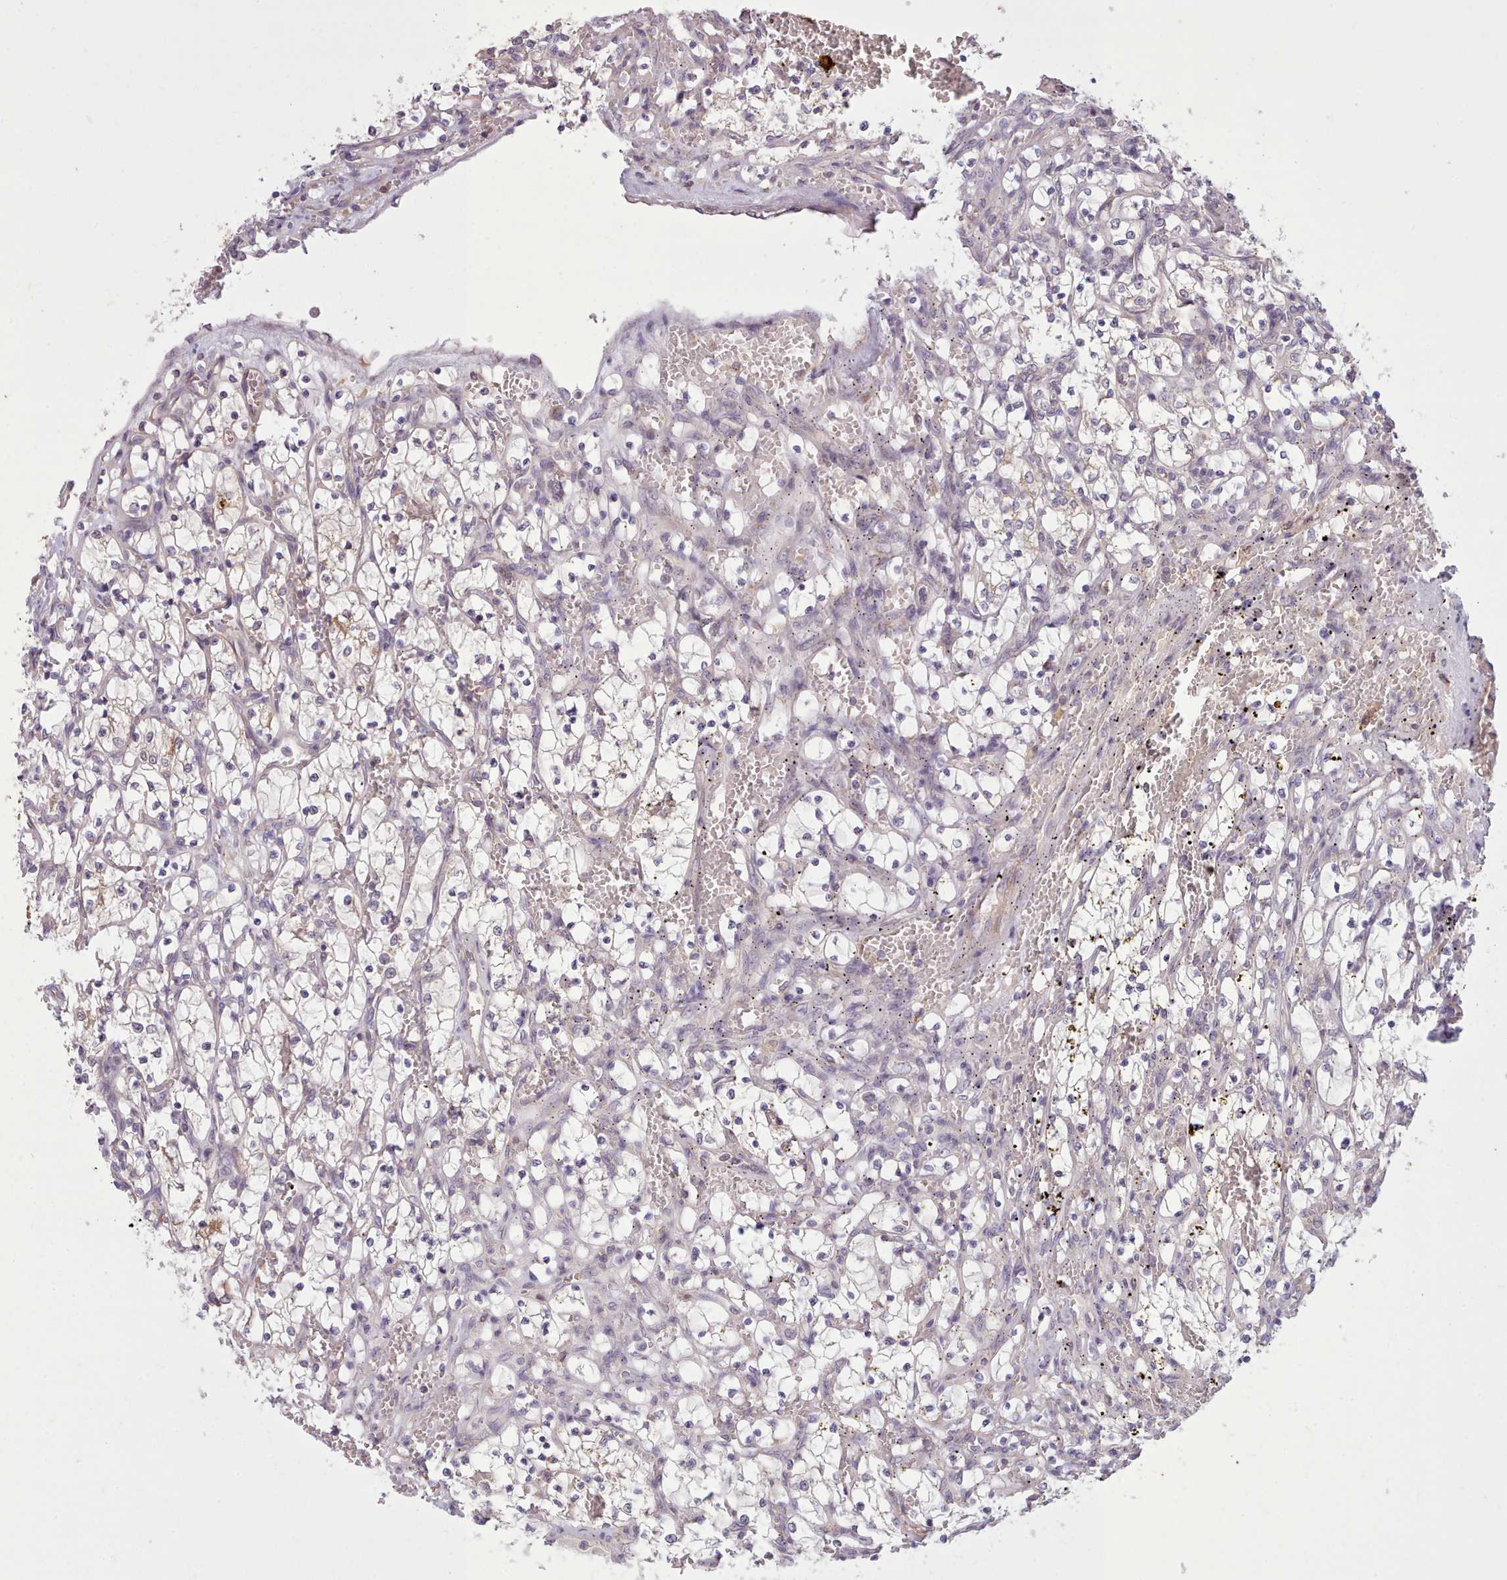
{"staining": {"intensity": "negative", "quantity": "none", "location": "none"}, "tissue": "renal cancer", "cell_type": "Tumor cells", "image_type": "cancer", "snomed": [{"axis": "morphology", "description": "Adenocarcinoma, NOS"}, {"axis": "topography", "description": "Kidney"}], "caption": "There is no significant staining in tumor cells of adenocarcinoma (renal).", "gene": "NMRK1", "patient": {"sex": "female", "age": 69}}